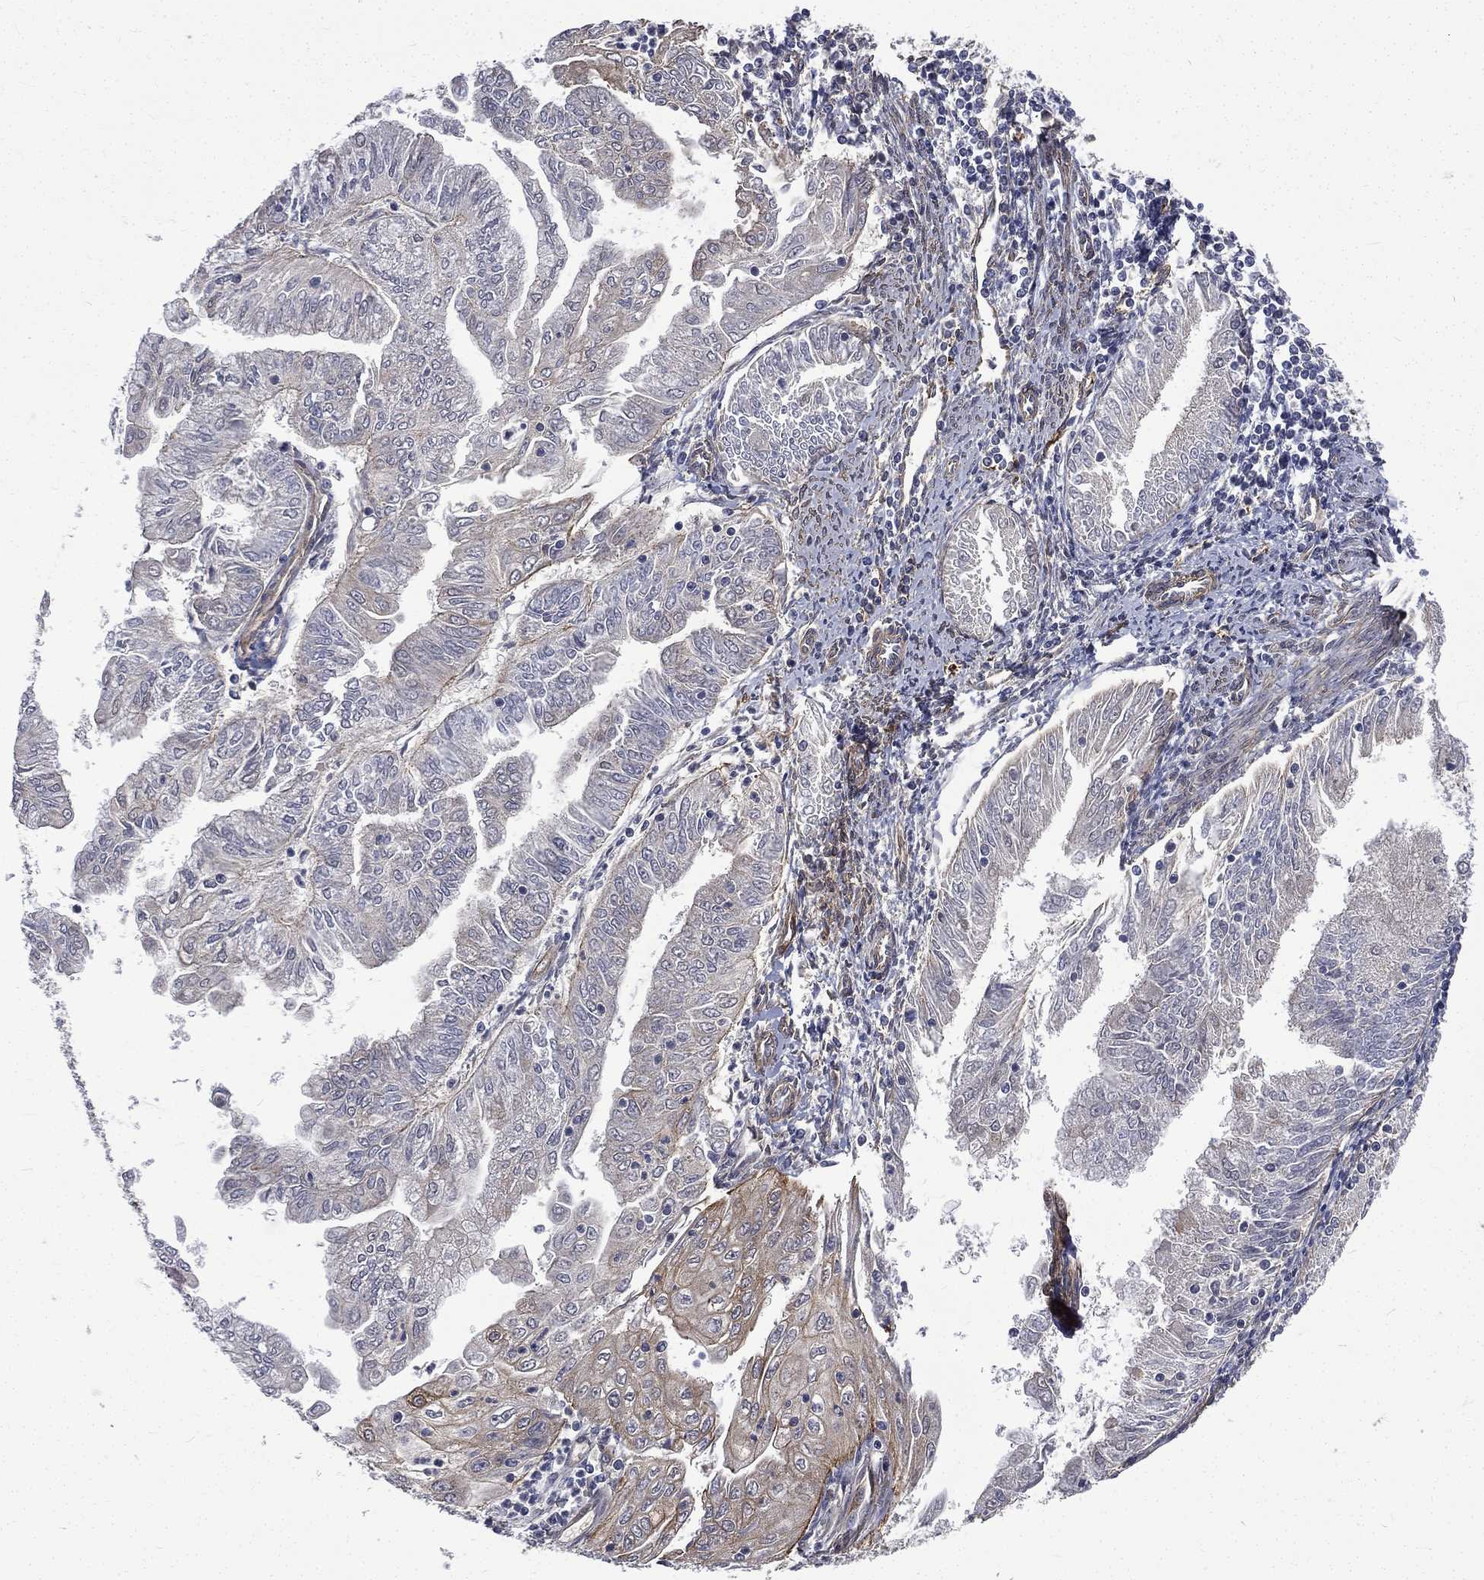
{"staining": {"intensity": "moderate", "quantity": "<25%", "location": "cytoplasmic/membranous"}, "tissue": "endometrial cancer", "cell_type": "Tumor cells", "image_type": "cancer", "snomed": [{"axis": "morphology", "description": "Adenocarcinoma, NOS"}, {"axis": "topography", "description": "Endometrium"}], "caption": "Tumor cells demonstrate low levels of moderate cytoplasmic/membranous staining in about <25% of cells in human endometrial cancer.", "gene": "PPFIBP1", "patient": {"sex": "female", "age": 56}}